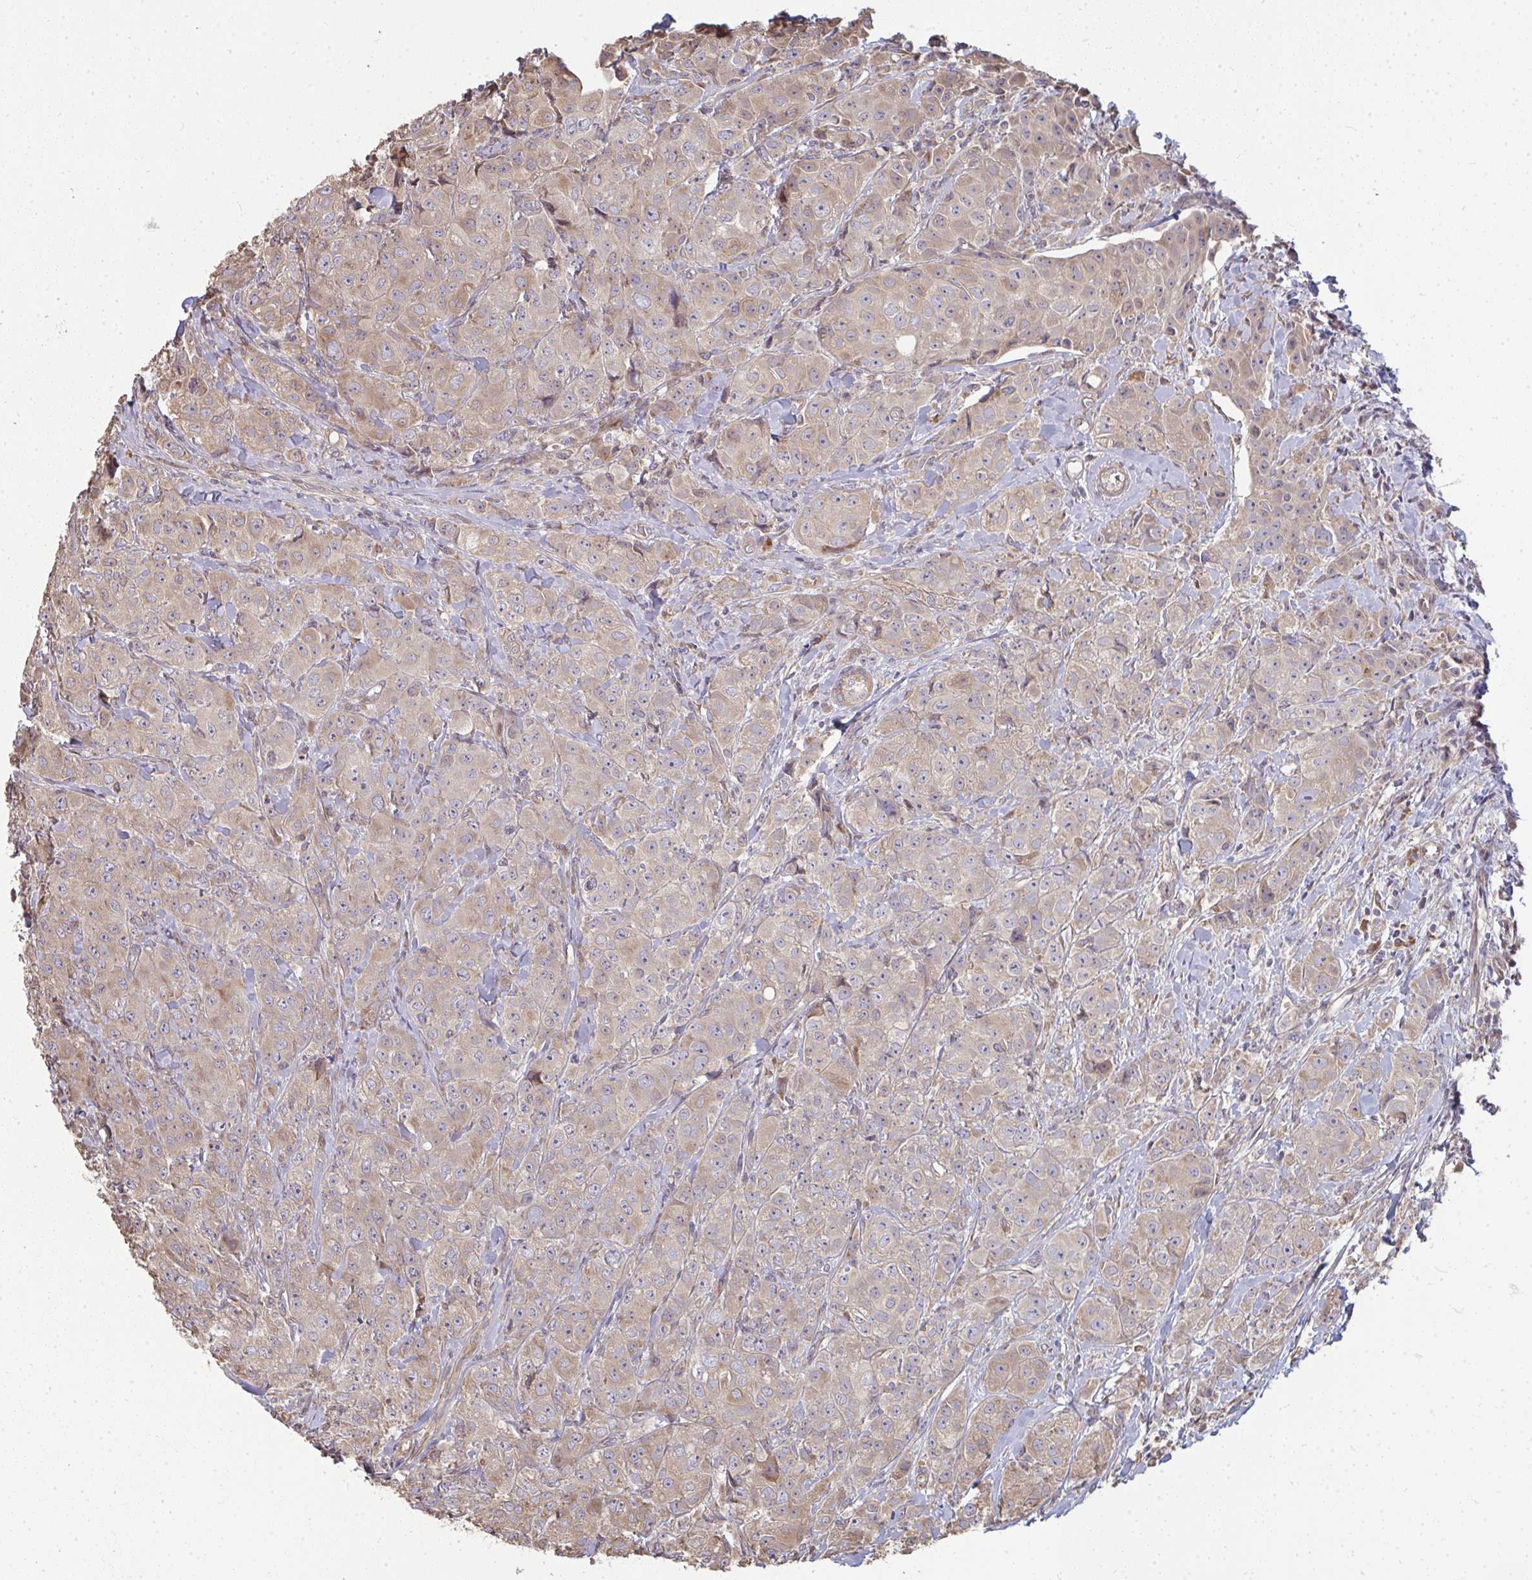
{"staining": {"intensity": "moderate", "quantity": ">75%", "location": "cytoplasmic/membranous"}, "tissue": "breast cancer", "cell_type": "Tumor cells", "image_type": "cancer", "snomed": [{"axis": "morphology", "description": "Normal tissue, NOS"}, {"axis": "morphology", "description": "Duct carcinoma"}, {"axis": "topography", "description": "Breast"}], "caption": "This is an image of immunohistochemistry (IHC) staining of breast infiltrating ductal carcinoma, which shows moderate expression in the cytoplasmic/membranous of tumor cells.", "gene": "ZFYVE28", "patient": {"sex": "female", "age": 43}}